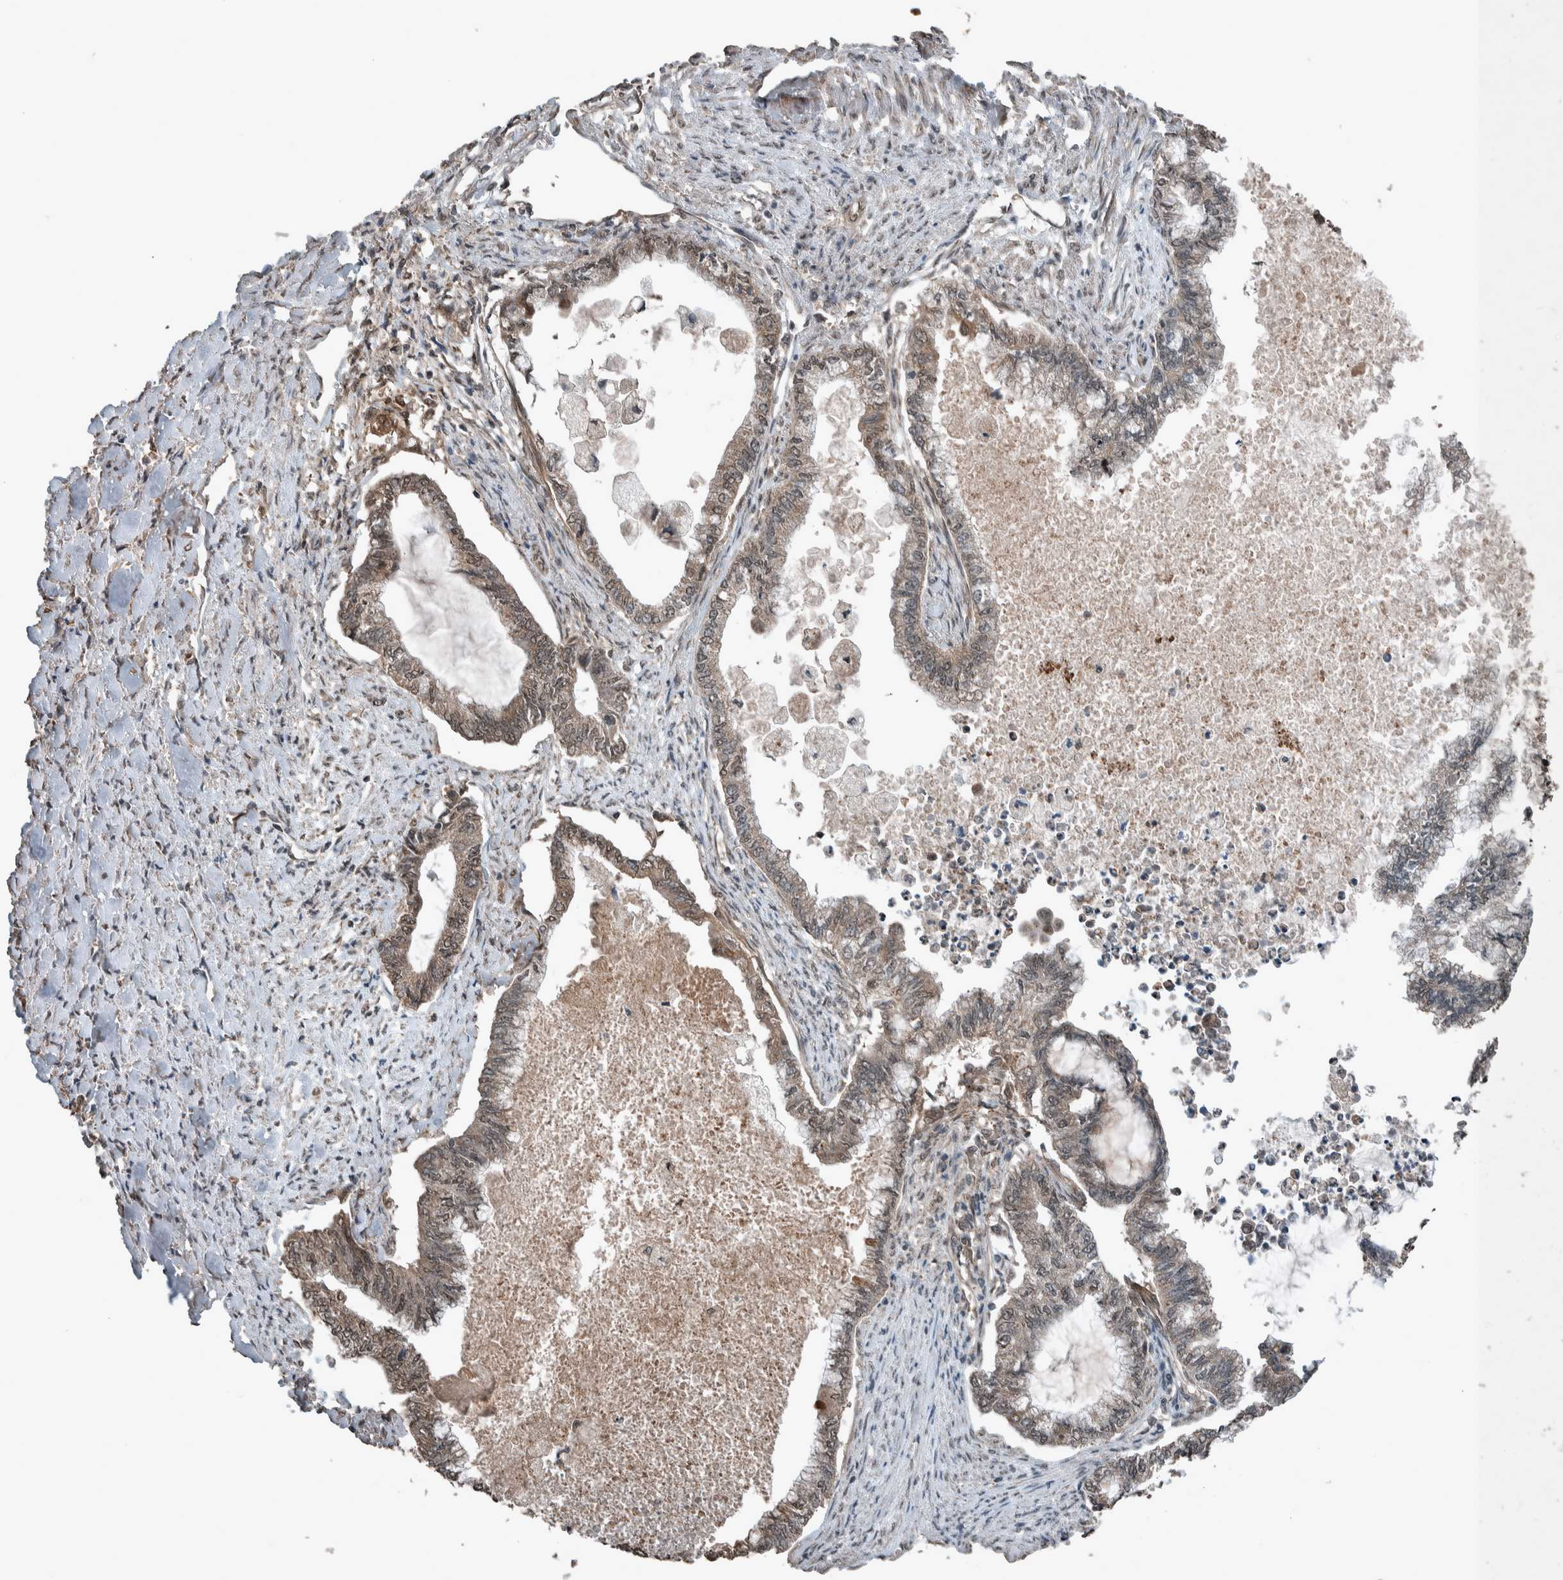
{"staining": {"intensity": "weak", "quantity": ">75%", "location": "cytoplasmic/membranous,nuclear"}, "tissue": "endometrial cancer", "cell_type": "Tumor cells", "image_type": "cancer", "snomed": [{"axis": "morphology", "description": "Adenocarcinoma, NOS"}, {"axis": "topography", "description": "Endometrium"}], "caption": "Endometrial adenocarcinoma stained for a protein shows weak cytoplasmic/membranous and nuclear positivity in tumor cells. Ihc stains the protein of interest in brown and the nuclei are stained blue.", "gene": "MYO1E", "patient": {"sex": "female", "age": 86}}